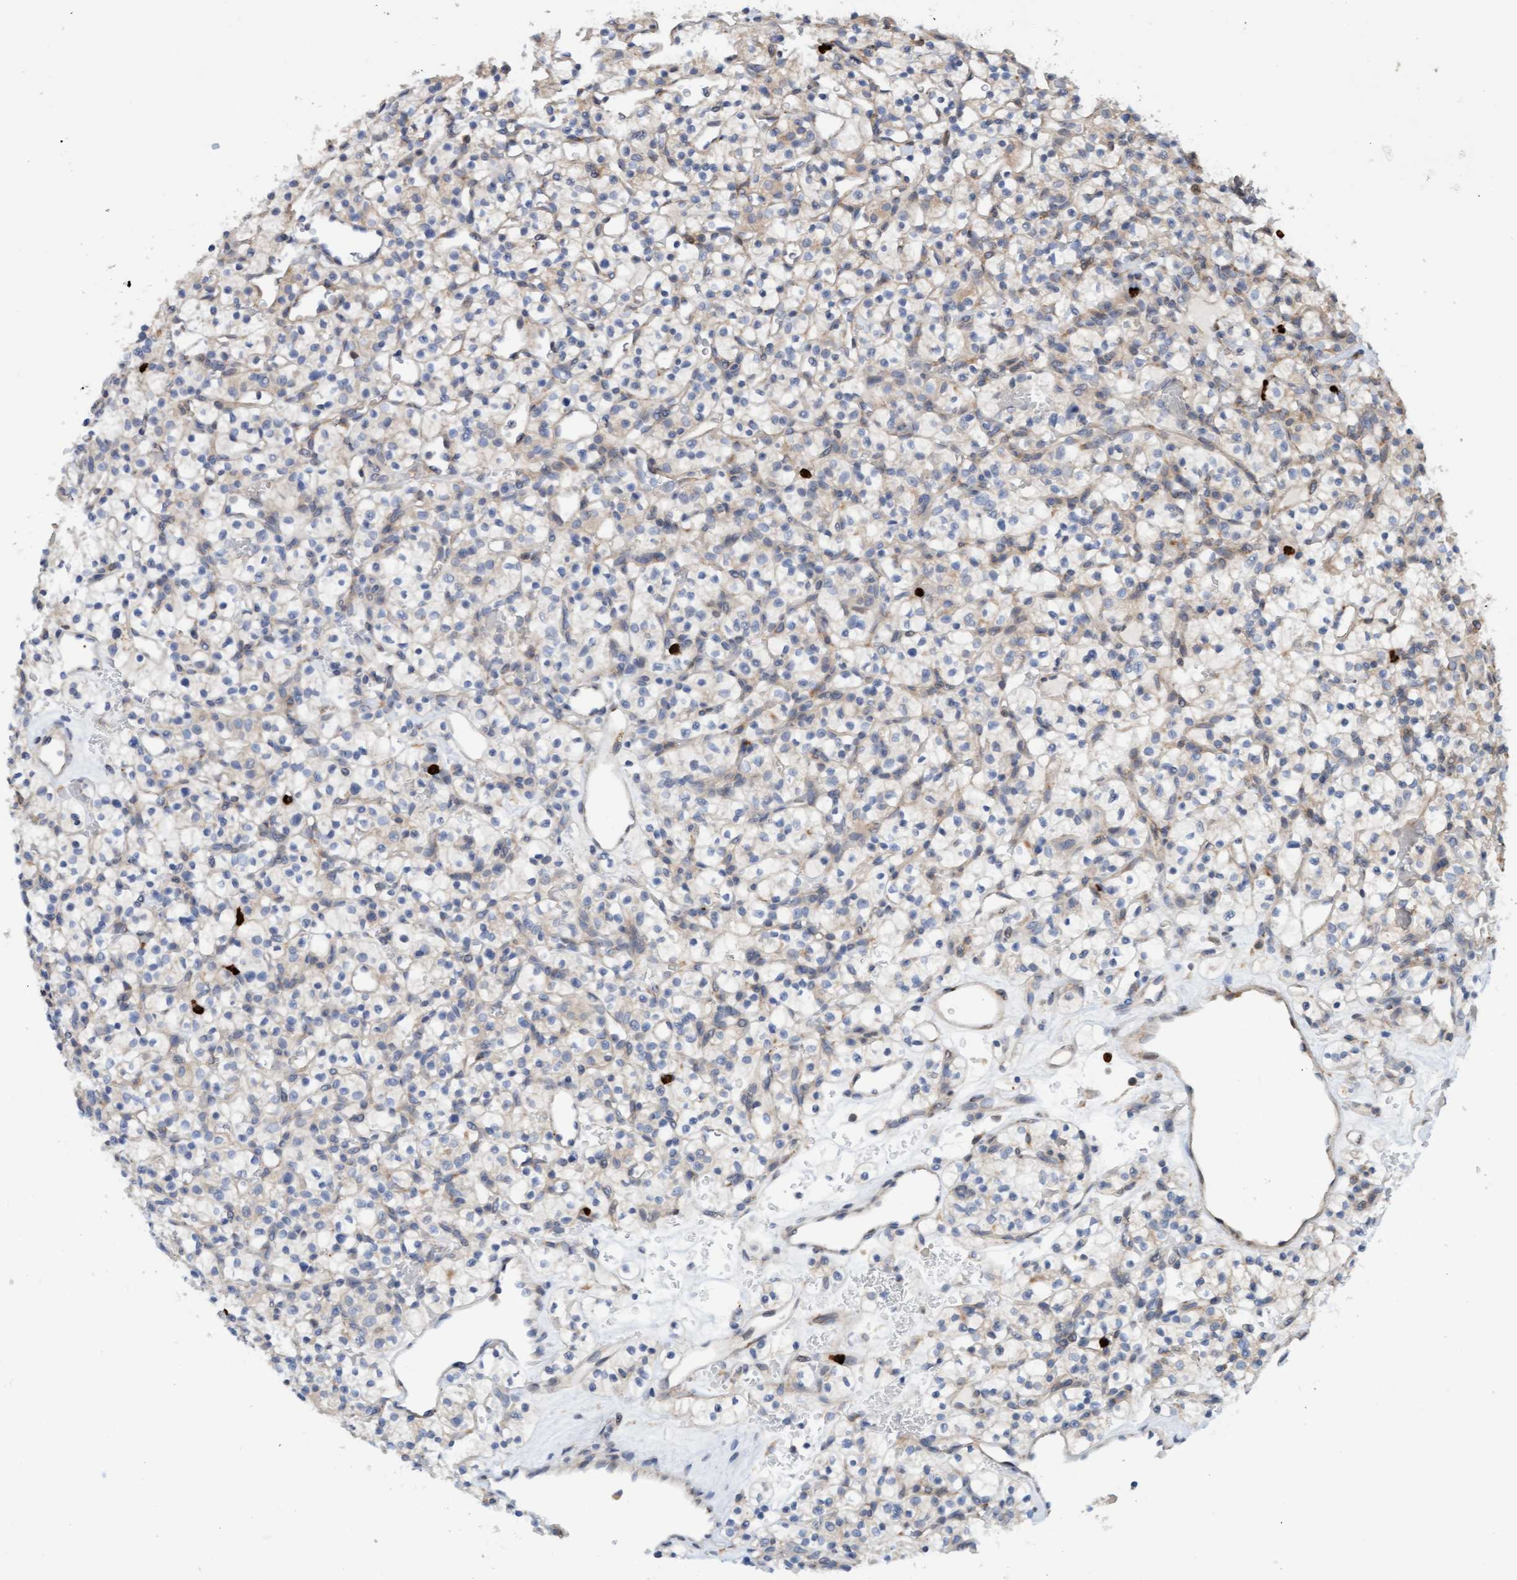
{"staining": {"intensity": "negative", "quantity": "none", "location": "none"}, "tissue": "renal cancer", "cell_type": "Tumor cells", "image_type": "cancer", "snomed": [{"axis": "morphology", "description": "Adenocarcinoma, NOS"}, {"axis": "topography", "description": "Kidney"}], "caption": "The IHC photomicrograph has no significant expression in tumor cells of adenocarcinoma (renal) tissue.", "gene": "MMP8", "patient": {"sex": "female", "age": 57}}